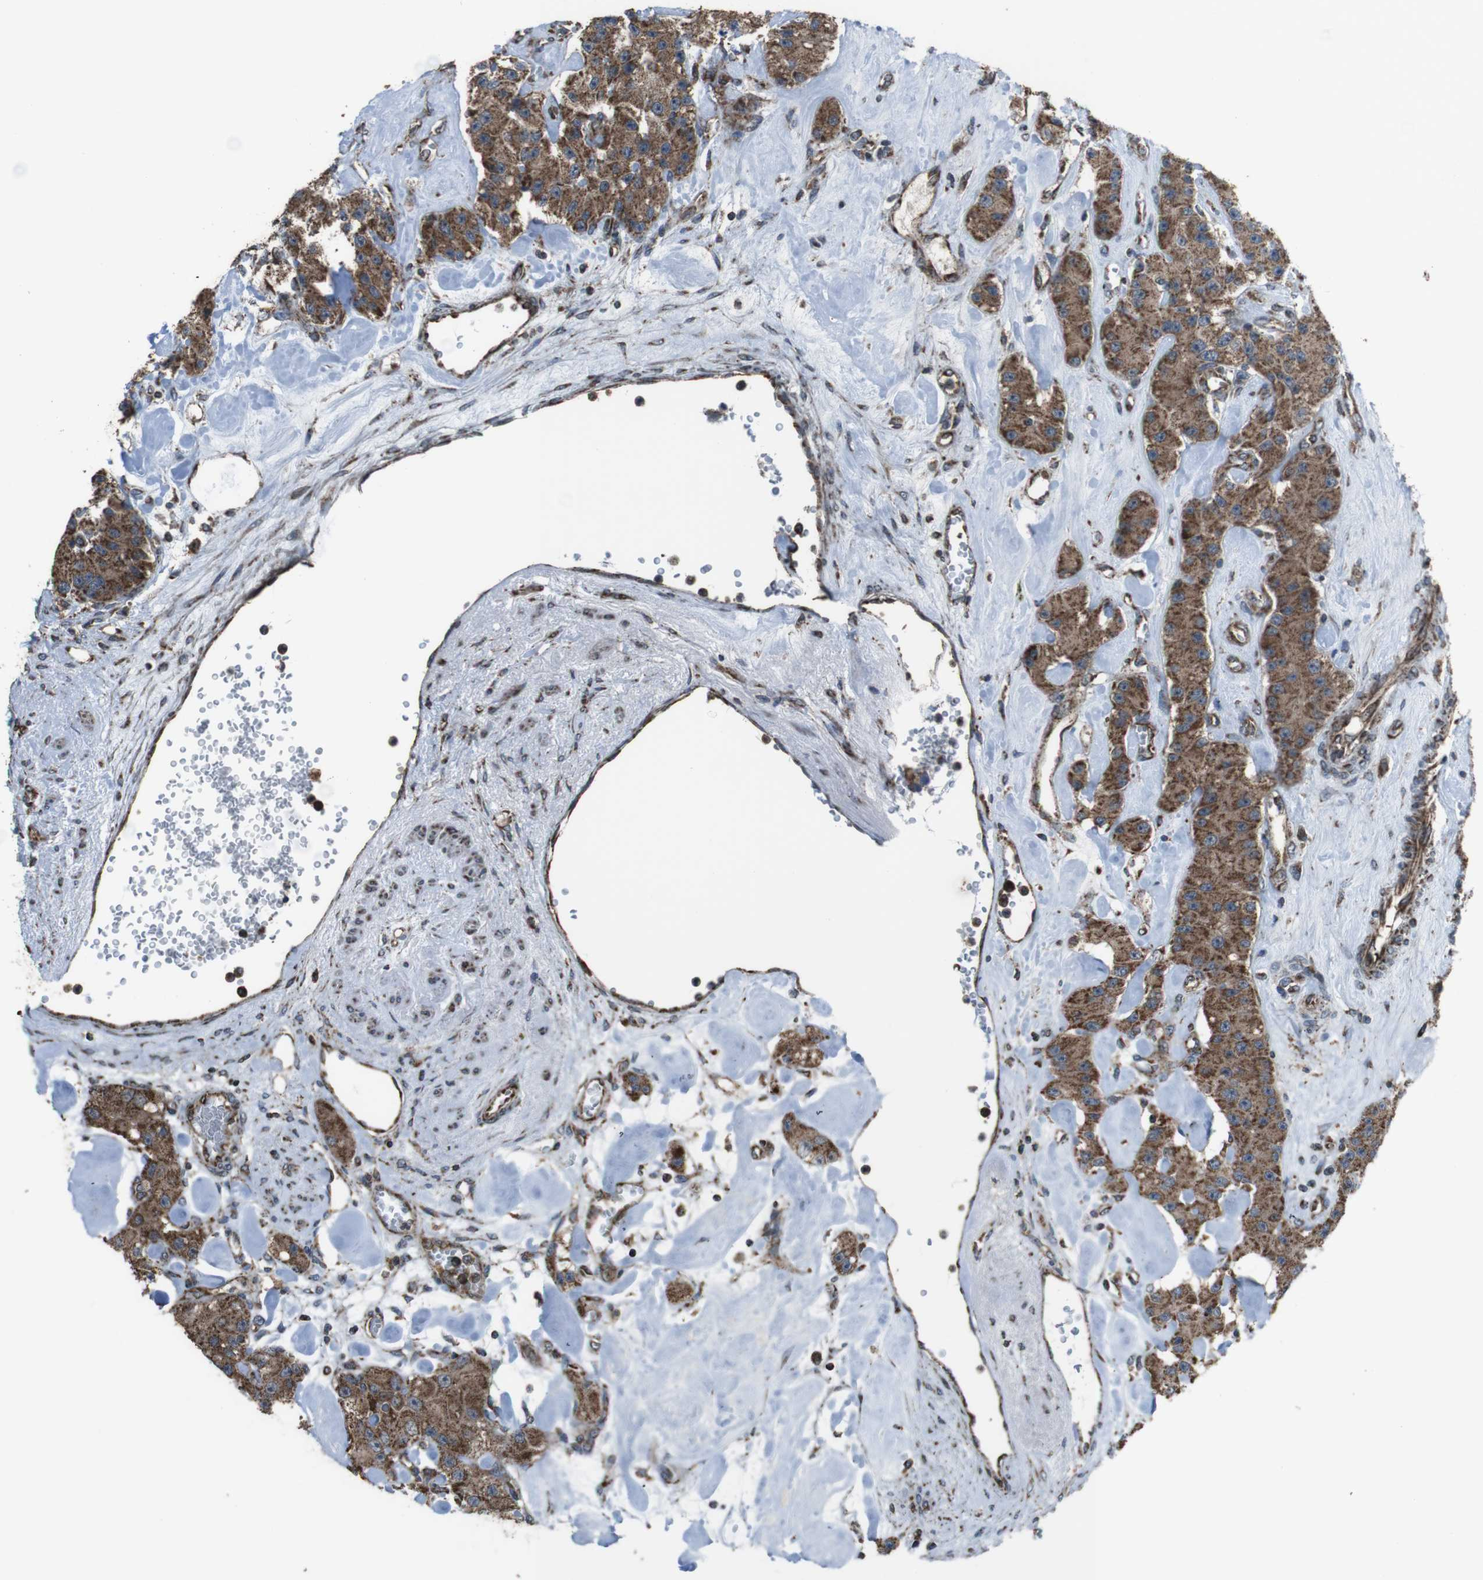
{"staining": {"intensity": "strong", "quantity": ">75%", "location": "cytoplasmic/membranous"}, "tissue": "carcinoid", "cell_type": "Tumor cells", "image_type": "cancer", "snomed": [{"axis": "morphology", "description": "Carcinoid, malignant, NOS"}, {"axis": "topography", "description": "Pancreas"}], "caption": "Immunohistochemical staining of human carcinoid demonstrates high levels of strong cytoplasmic/membranous expression in about >75% of tumor cells.", "gene": "GIMAP8", "patient": {"sex": "male", "age": 41}}